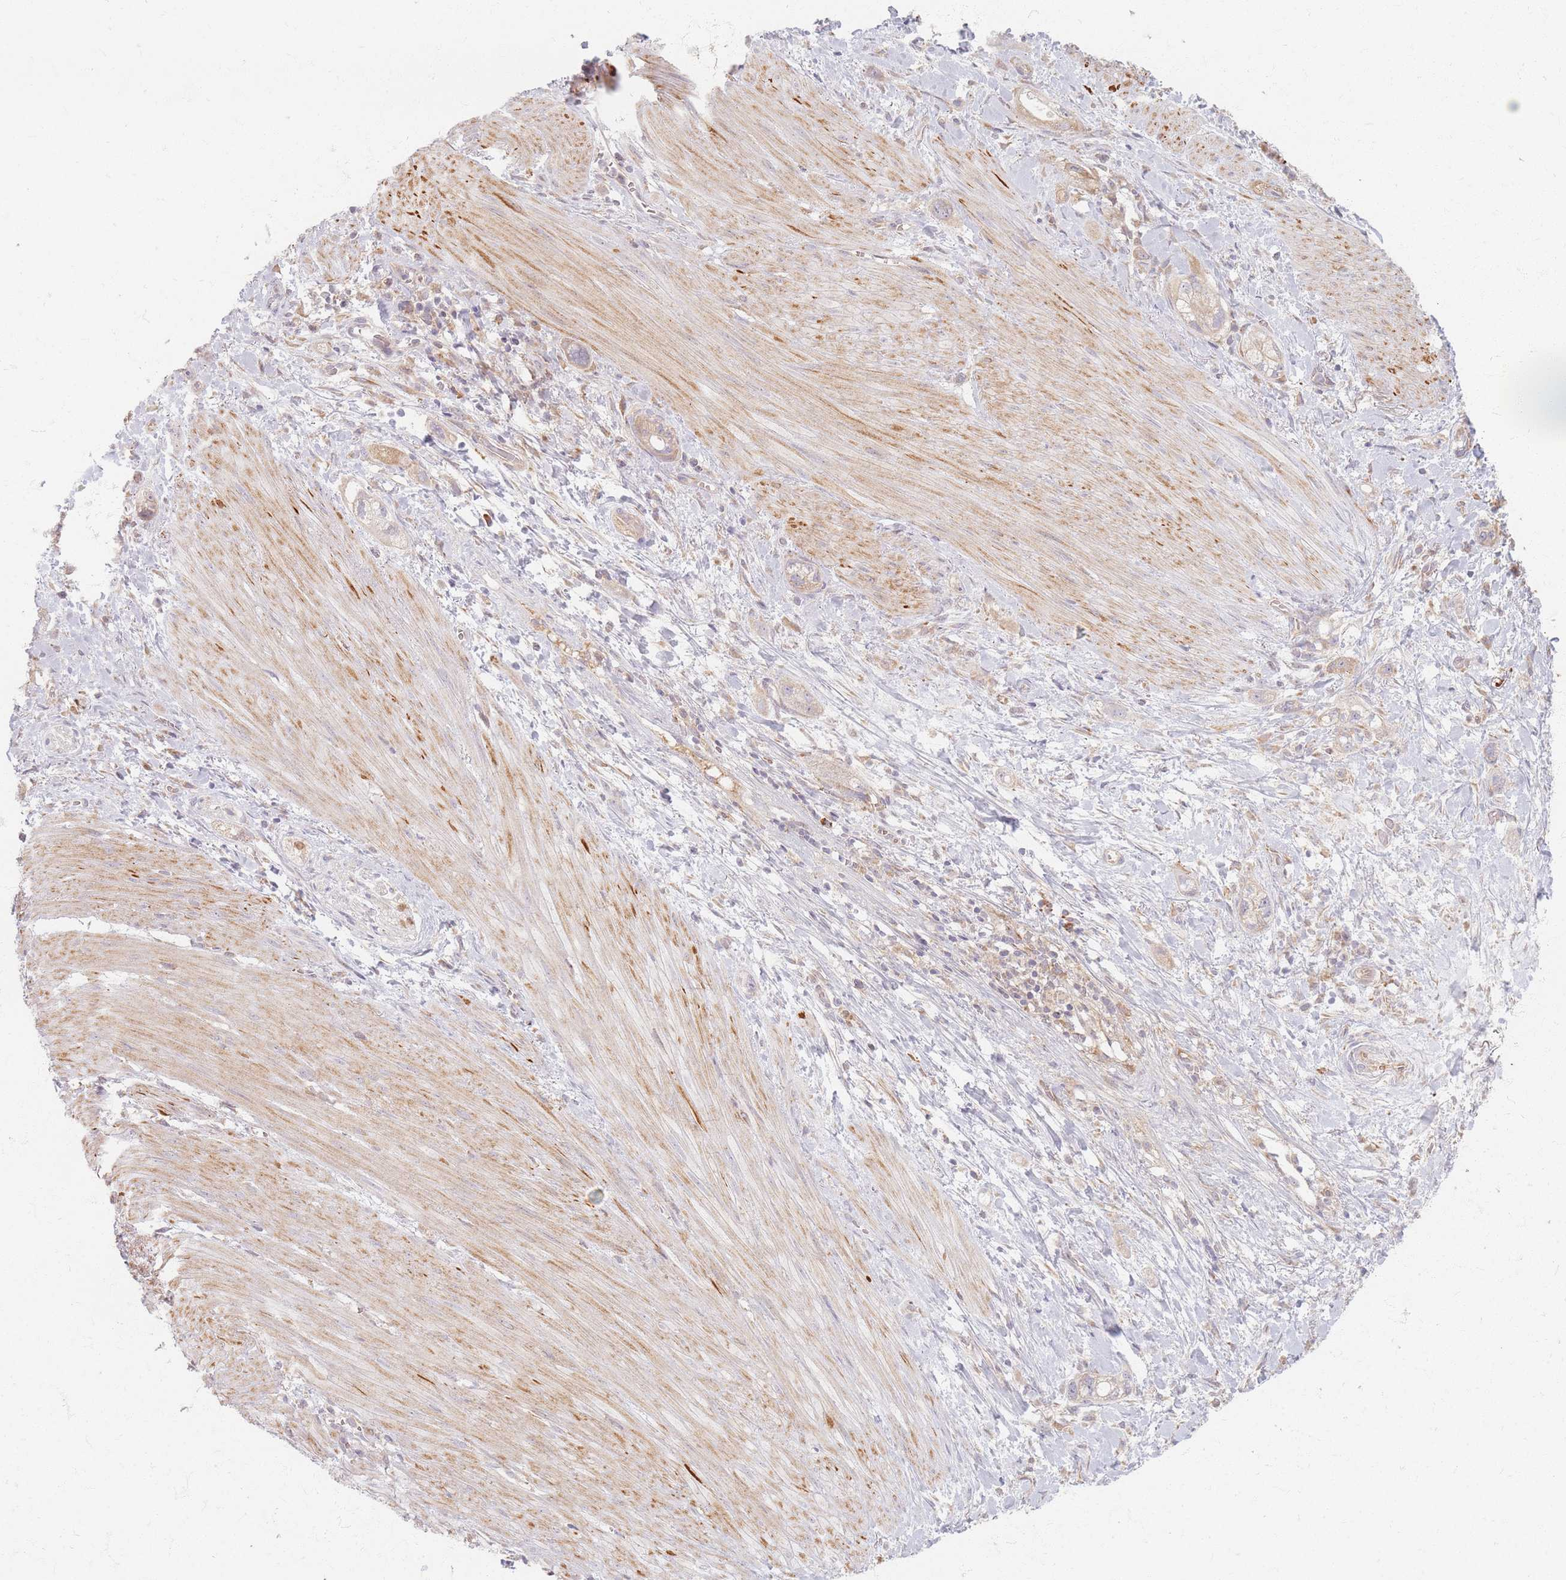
{"staining": {"intensity": "weak", "quantity": "<25%", "location": "cytoplasmic/membranous"}, "tissue": "stomach cancer", "cell_type": "Tumor cells", "image_type": "cancer", "snomed": [{"axis": "morphology", "description": "Adenocarcinoma, NOS"}, {"axis": "topography", "description": "Stomach"}, {"axis": "topography", "description": "Stomach, lower"}], "caption": "Immunohistochemical staining of stomach adenocarcinoma reveals no significant positivity in tumor cells.", "gene": "SMIM14", "patient": {"sex": "female", "age": 48}}